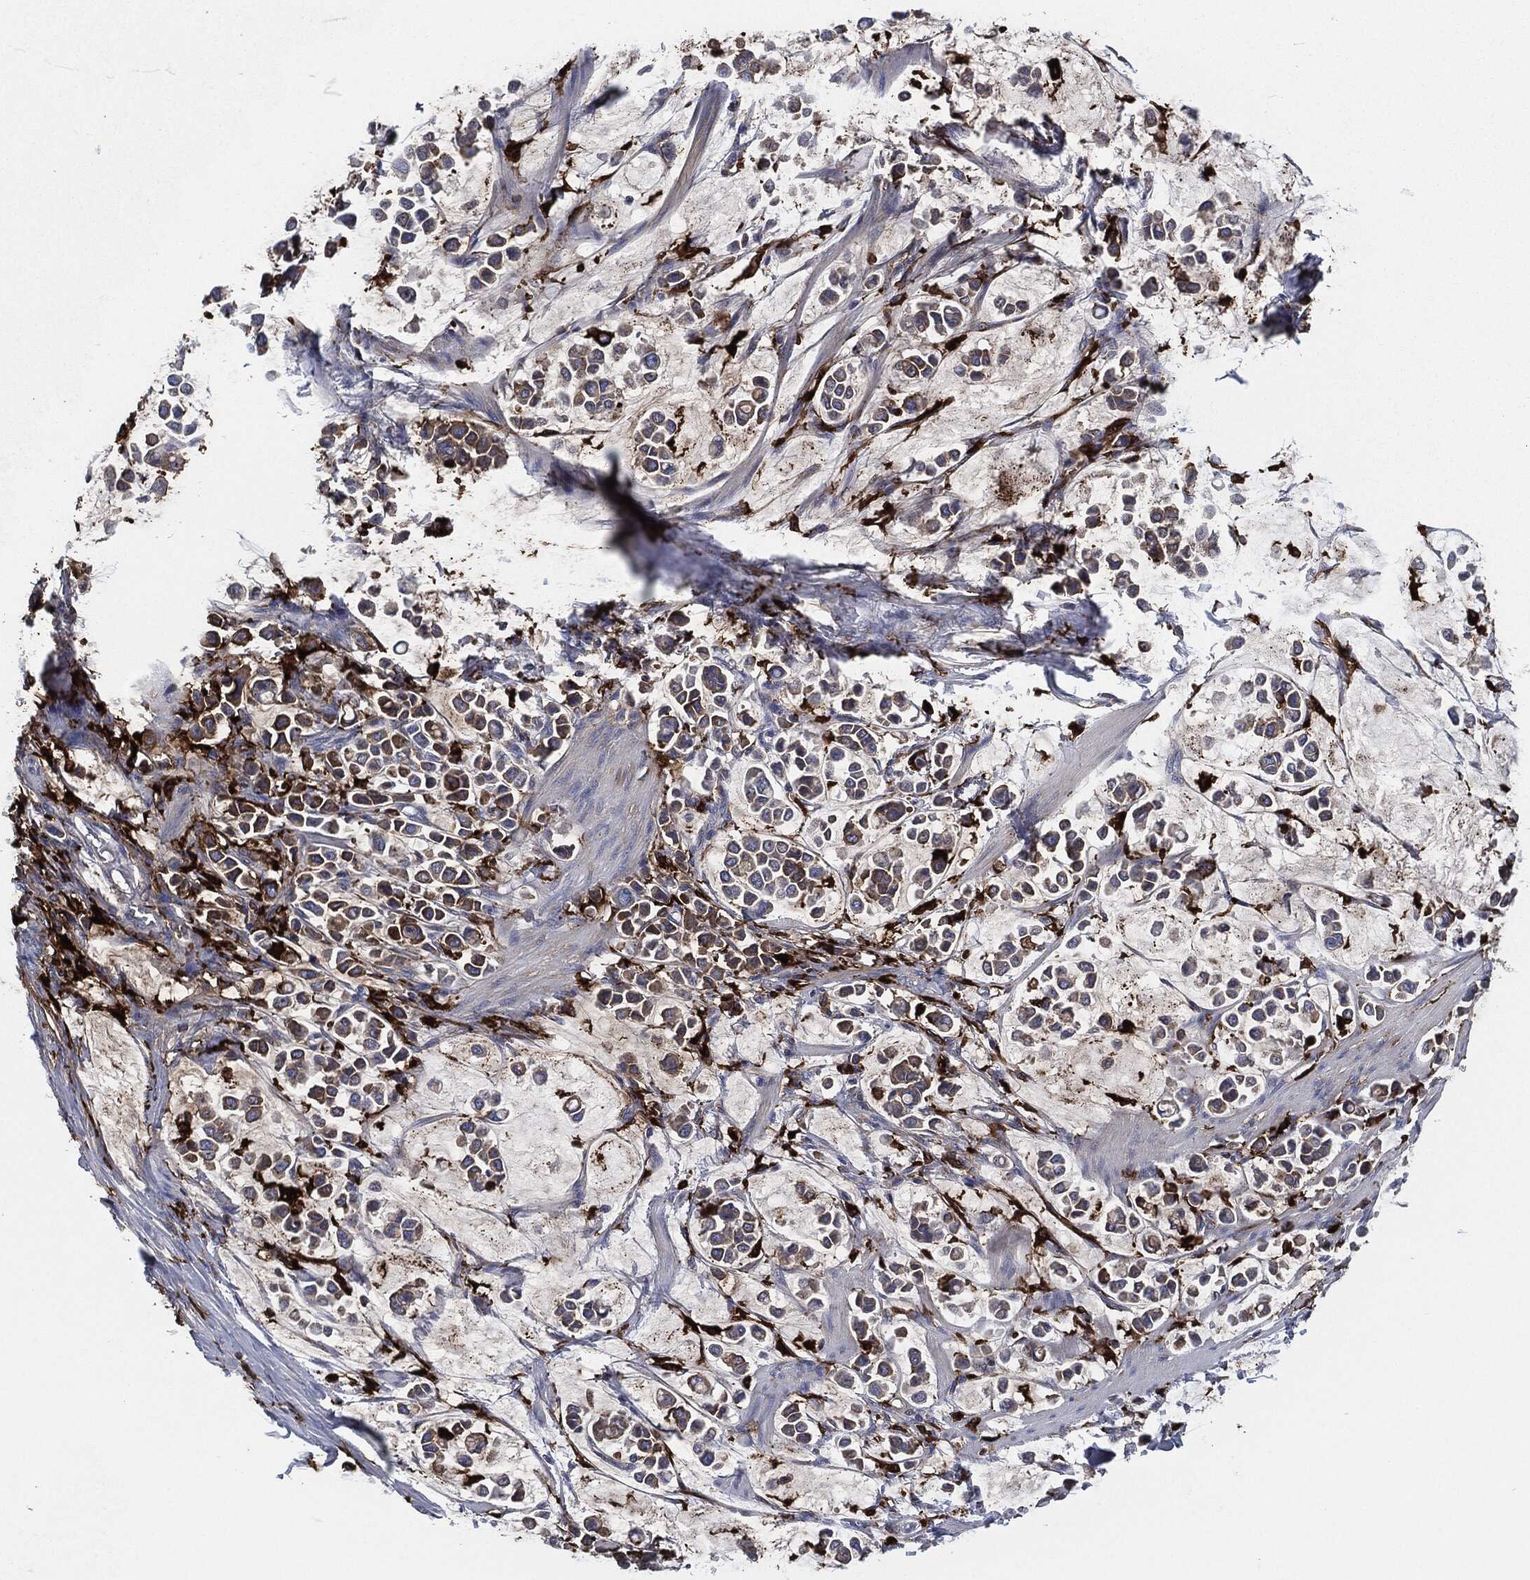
{"staining": {"intensity": "negative", "quantity": "none", "location": "none"}, "tissue": "stomach cancer", "cell_type": "Tumor cells", "image_type": "cancer", "snomed": [{"axis": "morphology", "description": "Adenocarcinoma, NOS"}, {"axis": "topography", "description": "Stomach"}], "caption": "This photomicrograph is of stomach adenocarcinoma stained with immunohistochemistry to label a protein in brown with the nuclei are counter-stained blue. There is no expression in tumor cells. The staining was performed using DAB to visualize the protein expression in brown, while the nuclei were stained in blue with hematoxylin (Magnification: 20x).", "gene": "TMEM11", "patient": {"sex": "male", "age": 82}}